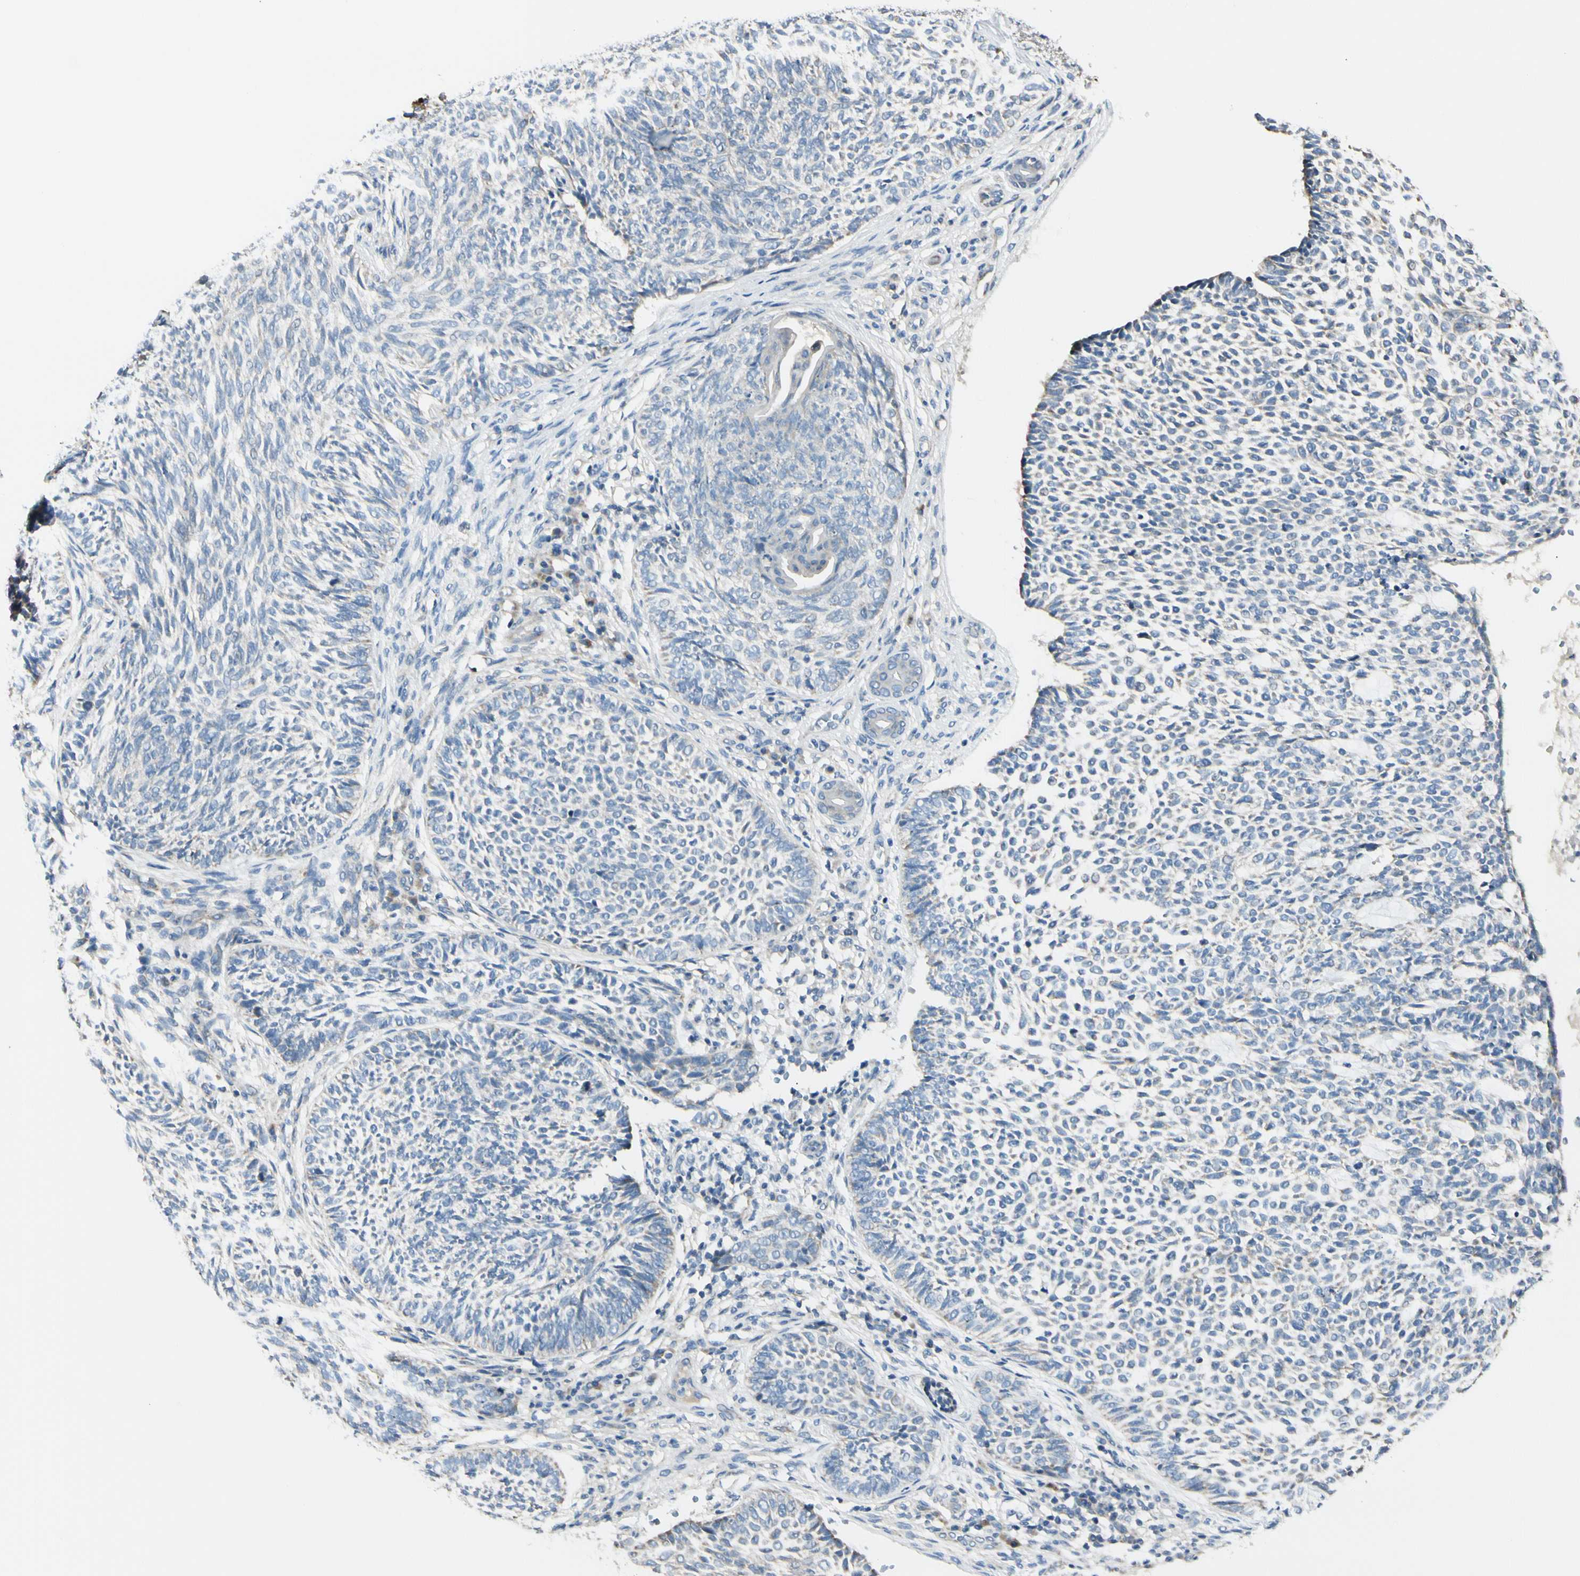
{"staining": {"intensity": "weak", "quantity": "25%-75%", "location": "cytoplasmic/membranous"}, "tissue": "skin cancer", "cell_type": "Tumor cells", "image_type": "cancer", "snomed": [{"axis": "morphology", "description": "Basal cell carcinoma"}, {"axis": "topography", "description": "Skin"}], "caption": "Skin cancer (basal cell carcinoma) stained with a protein marker exhibits weak staining in tumor cells.", "gene": "EPHA3", "patient": {"sex": "male", "age": 87}}